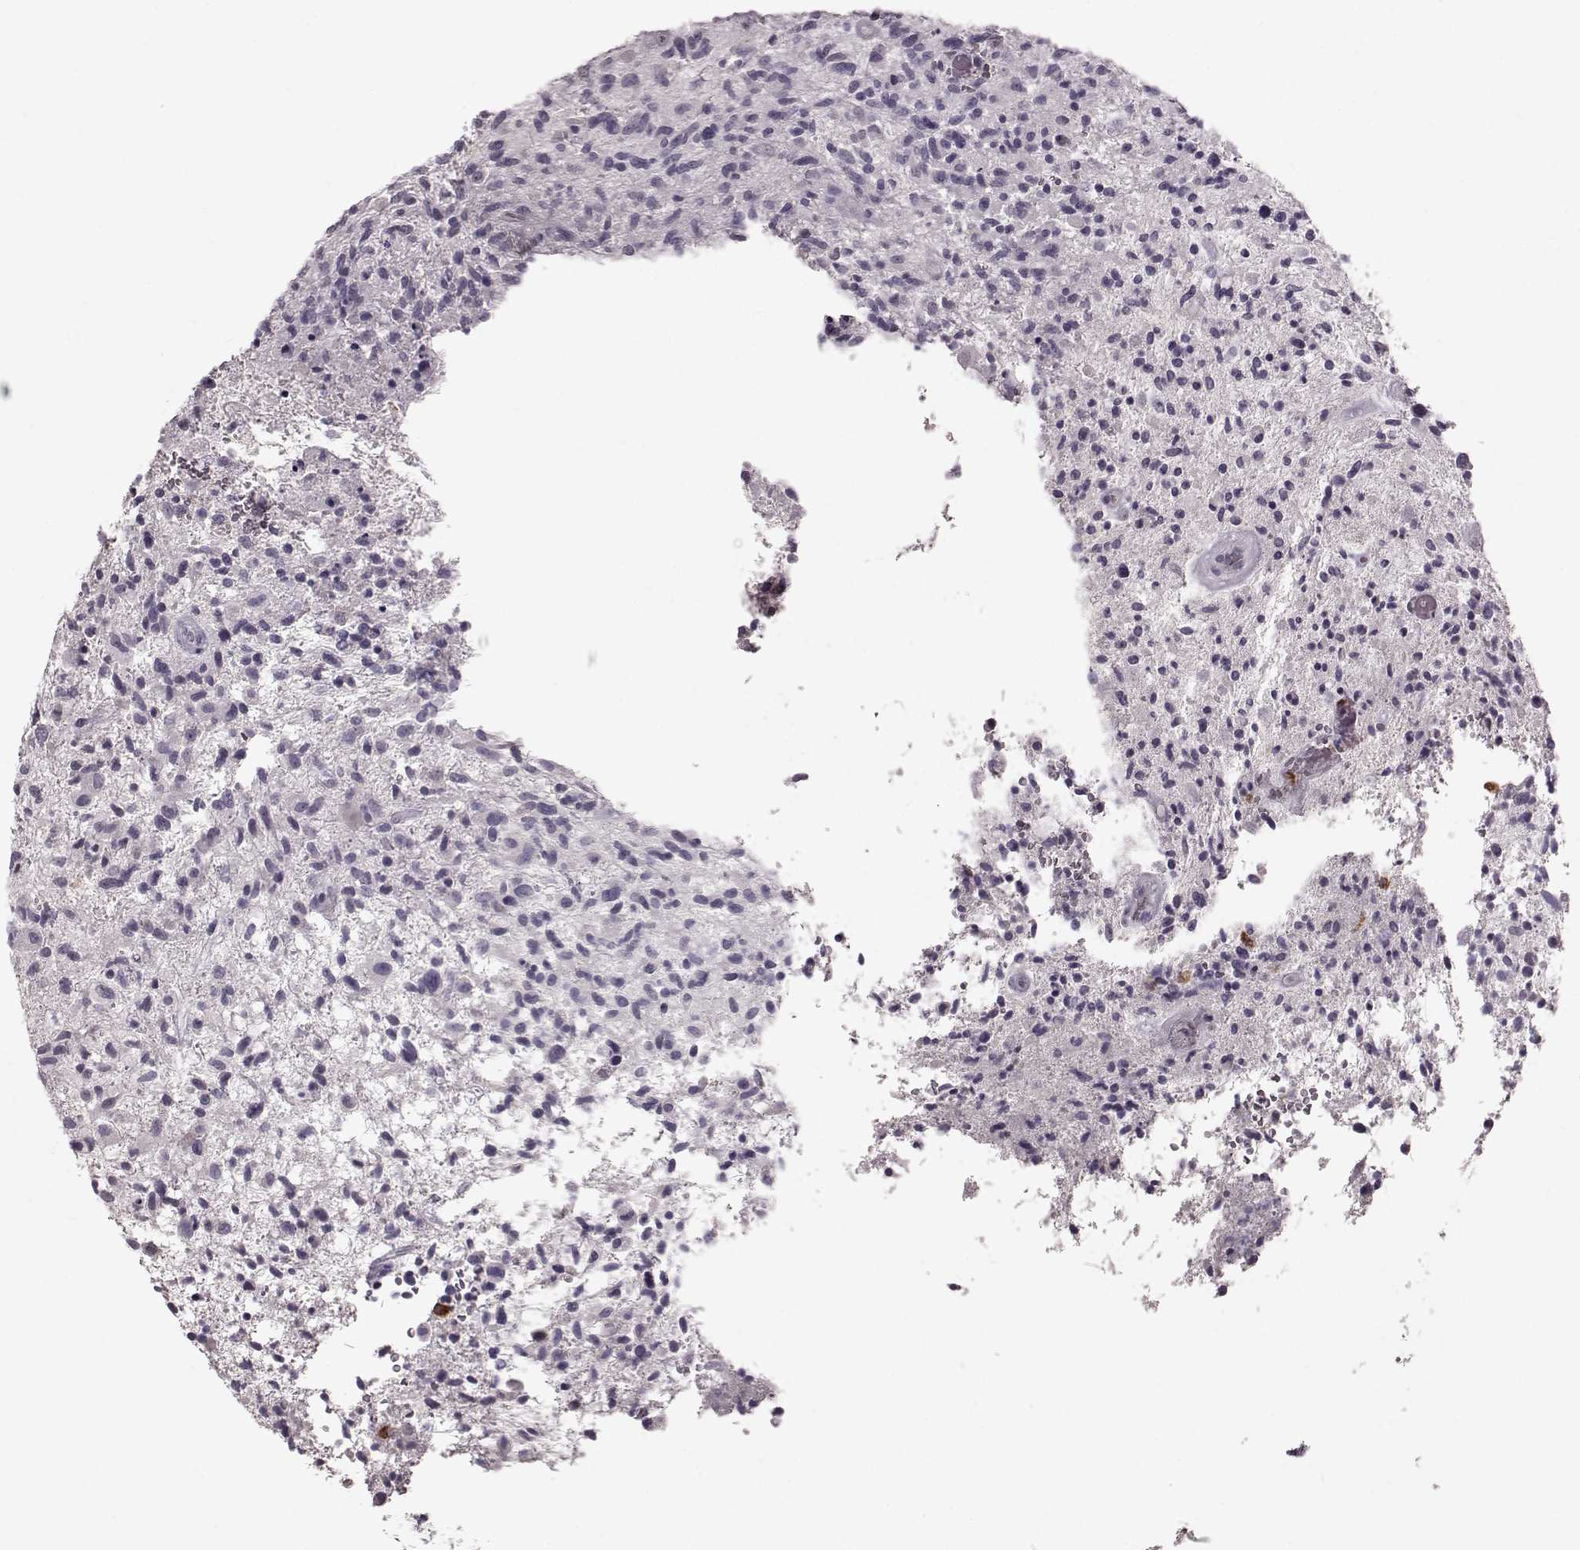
{"staining": {"intensity": "negative", "quantity": "none", "location": "none"}, "tissue": "glioma", "cell_type": "Tumor cells", "image_type": "cancer", "snomed": [{"axis": "morphology", "description": "Glioma, malignant, High grade"}, {"axis": "topography", "description": "Brain"}], "caption": "DAB immunohistochemical staining of human glioma demonstrates no significant positivity in tumor cells.", "gene": "FUT4", "patient": {"sex": "male", "age": 47}}